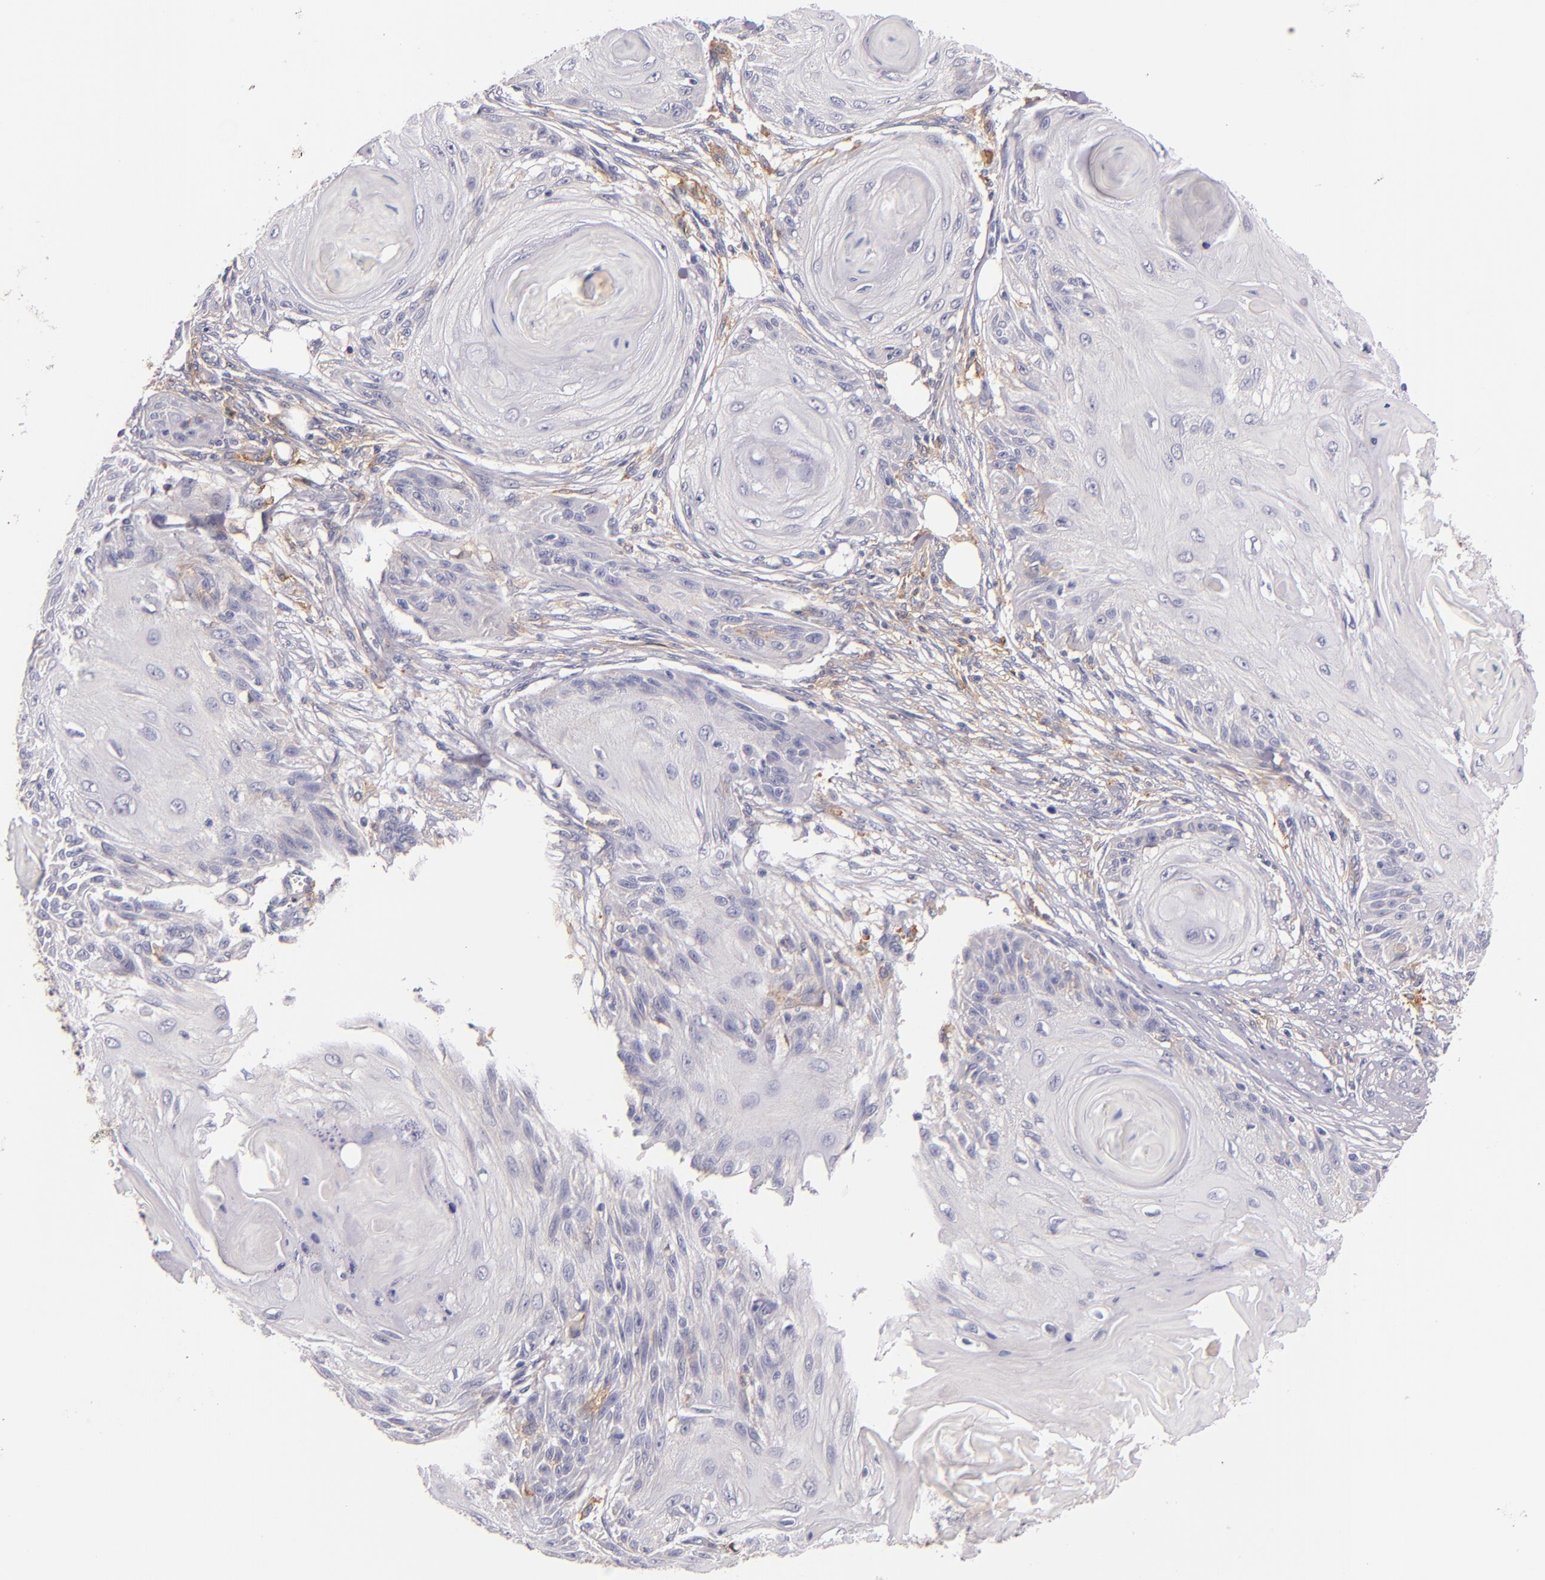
{"staining": {"intensity": "negative", "quantity": "none", "location": "none"}, "tissue": "skin cancer", "cell_type": "Tumor cells", "image_type": "cancer", "snomed": [{"axis": "morphology", "description": "Squamous cell carcinoma, NOS"}, {"axis": "topography", "description": "Skin"}], "caption": "This is an IHC micrograph of skin cancer (squamous cell carcinoma). There is no positivity in tumor cells.", "gene": "C5AR1", "patient": {"sex": "female", "age": 88}}